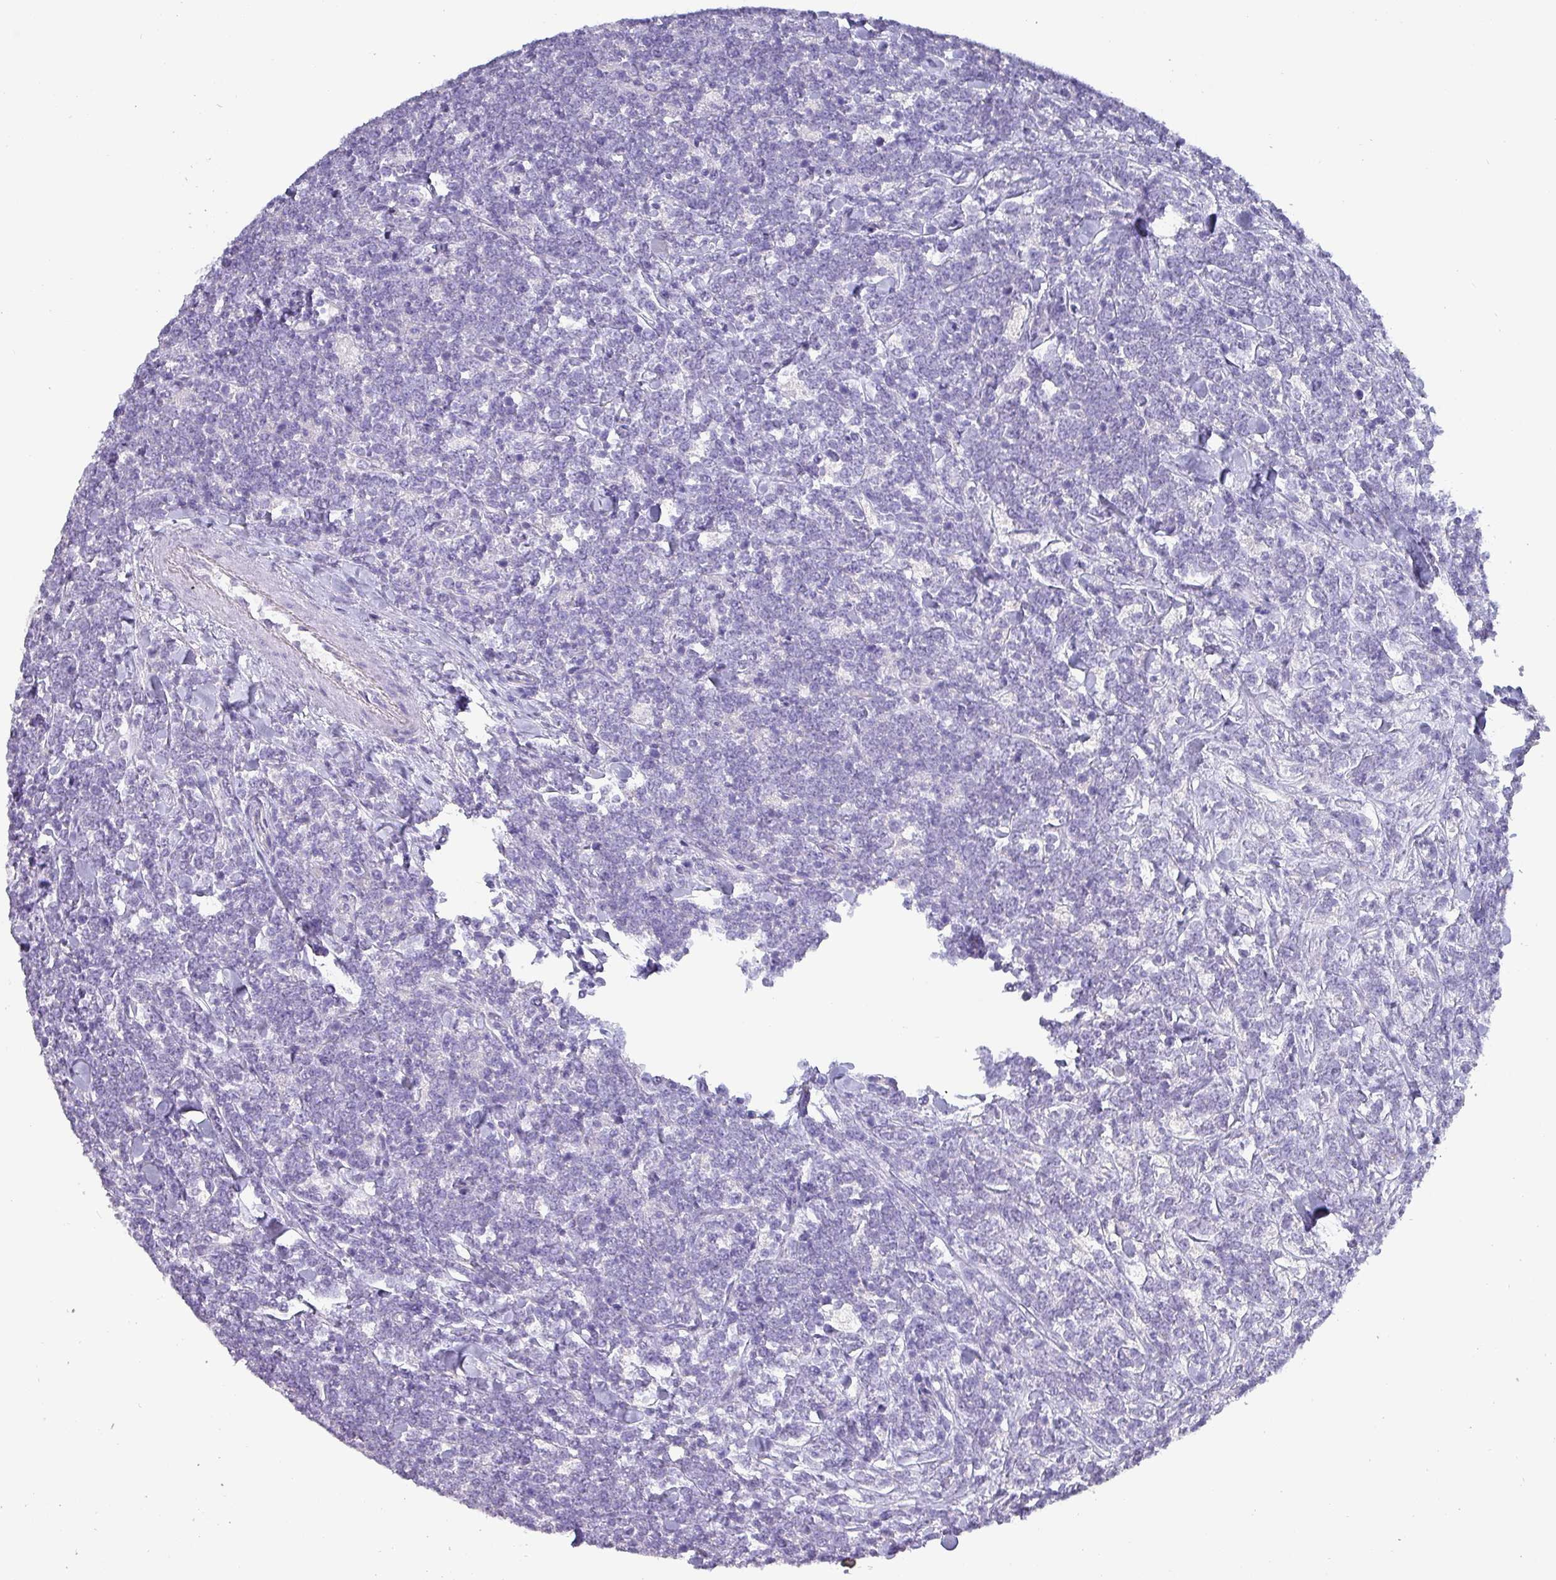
{"staining": {"intensity": "negative", "quantity": "none", "location": "none"}, "tissue": "lymphoma", "cell_type": "Tumor cells", "image_type": "cancer", "snomed": [{"axis": "morphology", "description": "Malignant lymphoma, non-Hodgkin's type, High grade"}, {"axis": "topography", "description": "Small intestine"}, {"axis": "topography", "description": "Colon"}], "caption": "This is an immunohistochemistry (IHC) histopathology image of high-grade malignant lymphoma, non-Hodgkin's type. There is no staining in tumor cells.", "gene": "INS-IGF2", "patient": {"sex": "male", "age": 8}}